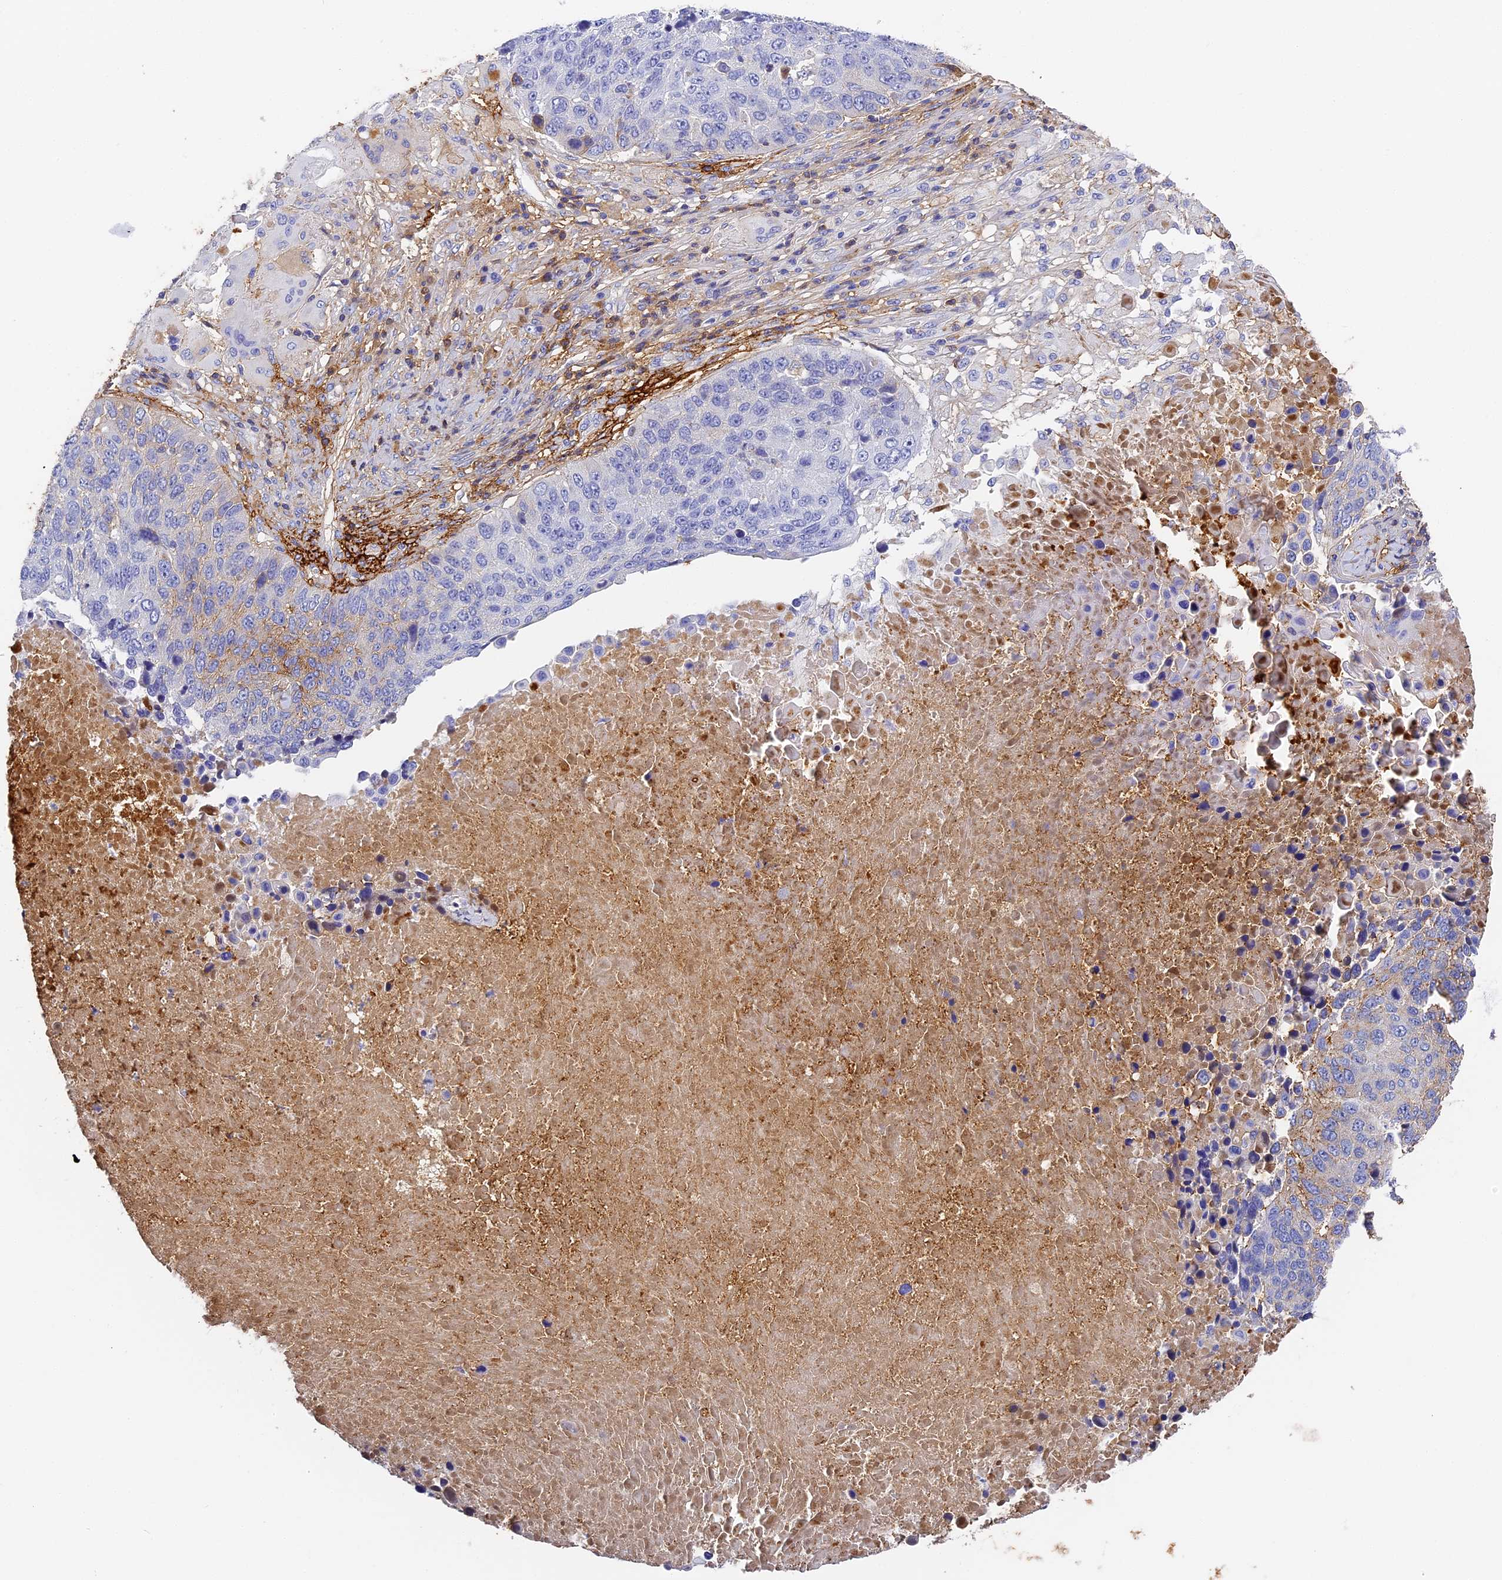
{"staining": {"intensity": "negative", "quantity": "none", "location": "none"}, "tissue": "lung cancer", "cell_type": "Tumor cells", "image_type": "cancer", "snomed": [{"axis": "morphology", "description": "Normal tissue, NOS"}, {"axis": "morphology", "description": "Squamous cell carcinoma, NOS"}, {"axis": "topography", "description": "Lymph node"}, {"axis": "topography", "description": "Lung"}], "caption": "DAB immunohistochemical staining of human lung cancer demonstrates no significant positivity in tumor cells. Nuclei are stained in blue.", "gene": "ITIH1", "patient": {"sex": "male", "age": 66}}